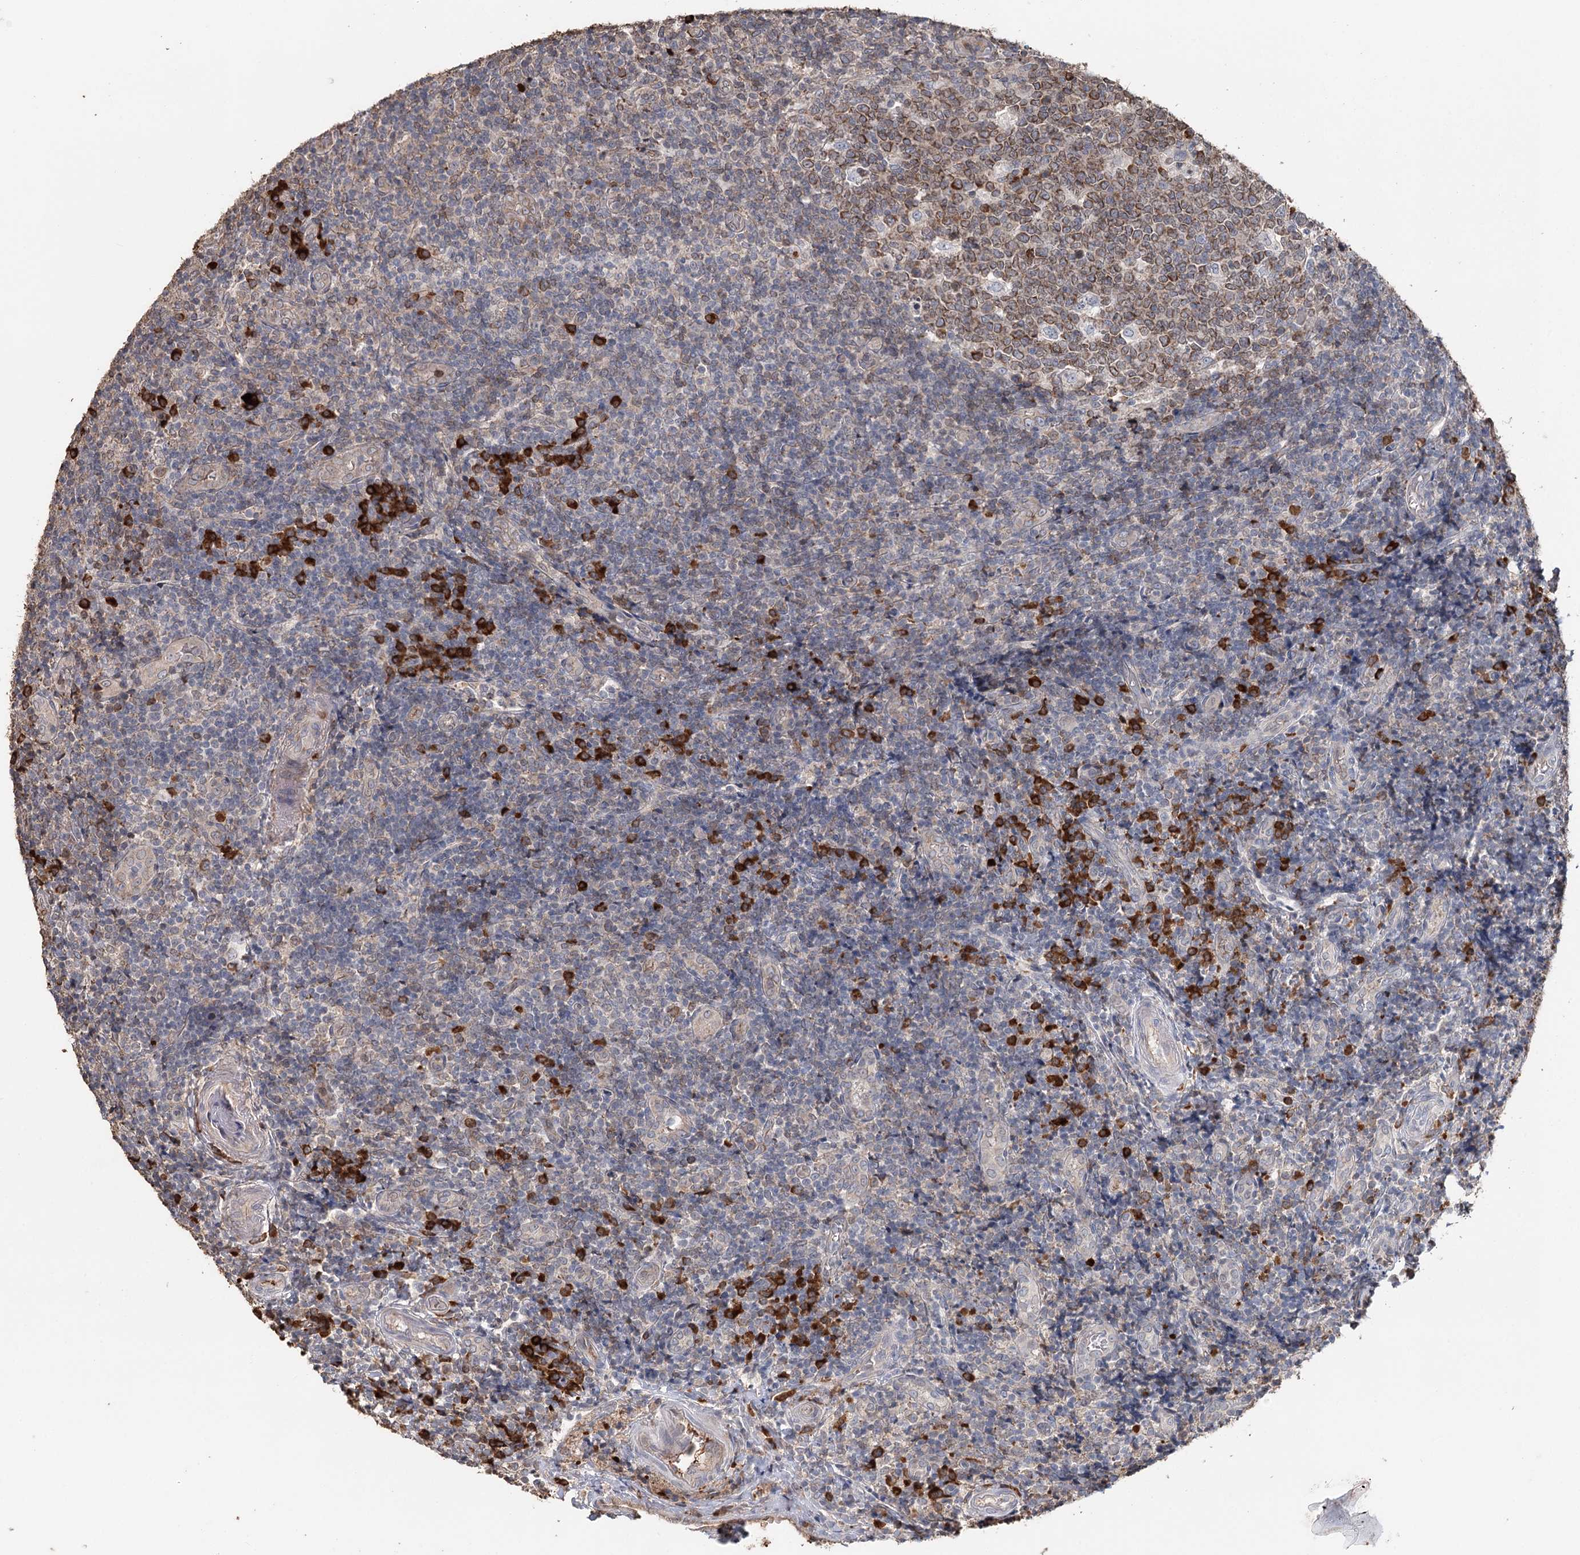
{"staining": {"intensity": "moderate", "quantity": ">75%", "location": "cytoplasmic/membranous"}, "tissue": "tonsil", "cell_type": "Germinal center cells", "image_type": "normal", "snomed": [{"axis": "morphology", "description": "Normal tissue, NOS"}, {"axis": "topography", "description": "Tonsil"}], "caption": "Unremarkable tonsil demonstrates moderate cytoplasmic/membranous positivity in approximately >75% of germinal center cells, visualized by immunohistochemistry. The staining is performed using DAB (3,3'-diaminobenzidine) brown chromogen to label protein expression. The nuclei are counter-stained blue using hematoxylin.", "gene": "SYVN1", "patient": {"sex": "female", "age": 19}}